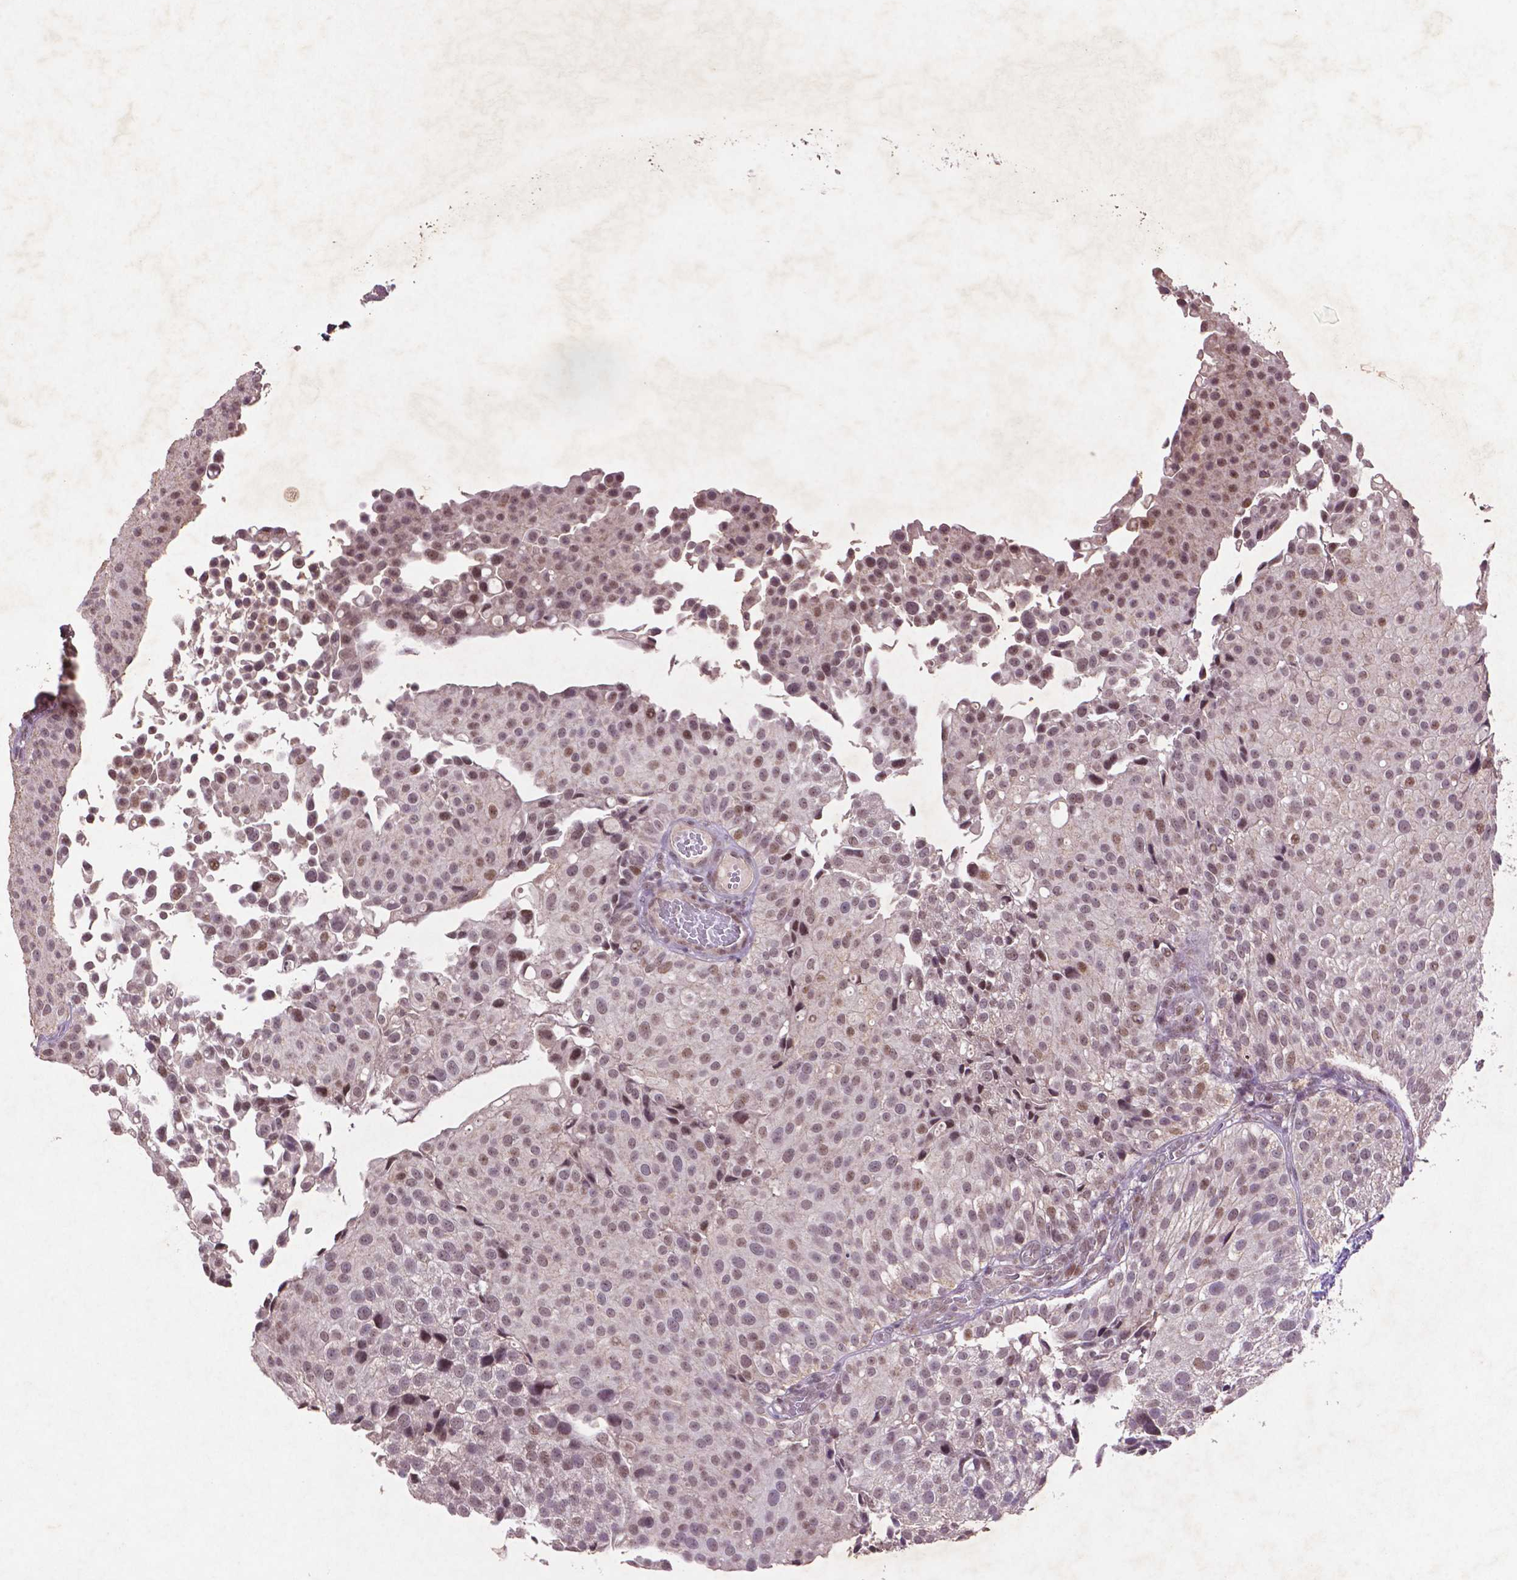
{"staining": {"intensity": "weak", "quantity": "<25%", "location": "nuclear"}, "tissue": "urothelial cancer", "cell_type": "Tumor cells", "image_type": "cancer", "snomed": [{"axis": "morphology", "description": "Urothelial carcinoma, Low grade"}, {"axis": "topography", "description": "Urinary bladder"}], "caption": "The immunohistochemistry micrograph has no significant positivity in tumor cells of urothelial cancer tissue. Nuclei are stained in blue.", "gene": "GLRX", "patient": {"sex": "male", "age": 80}}